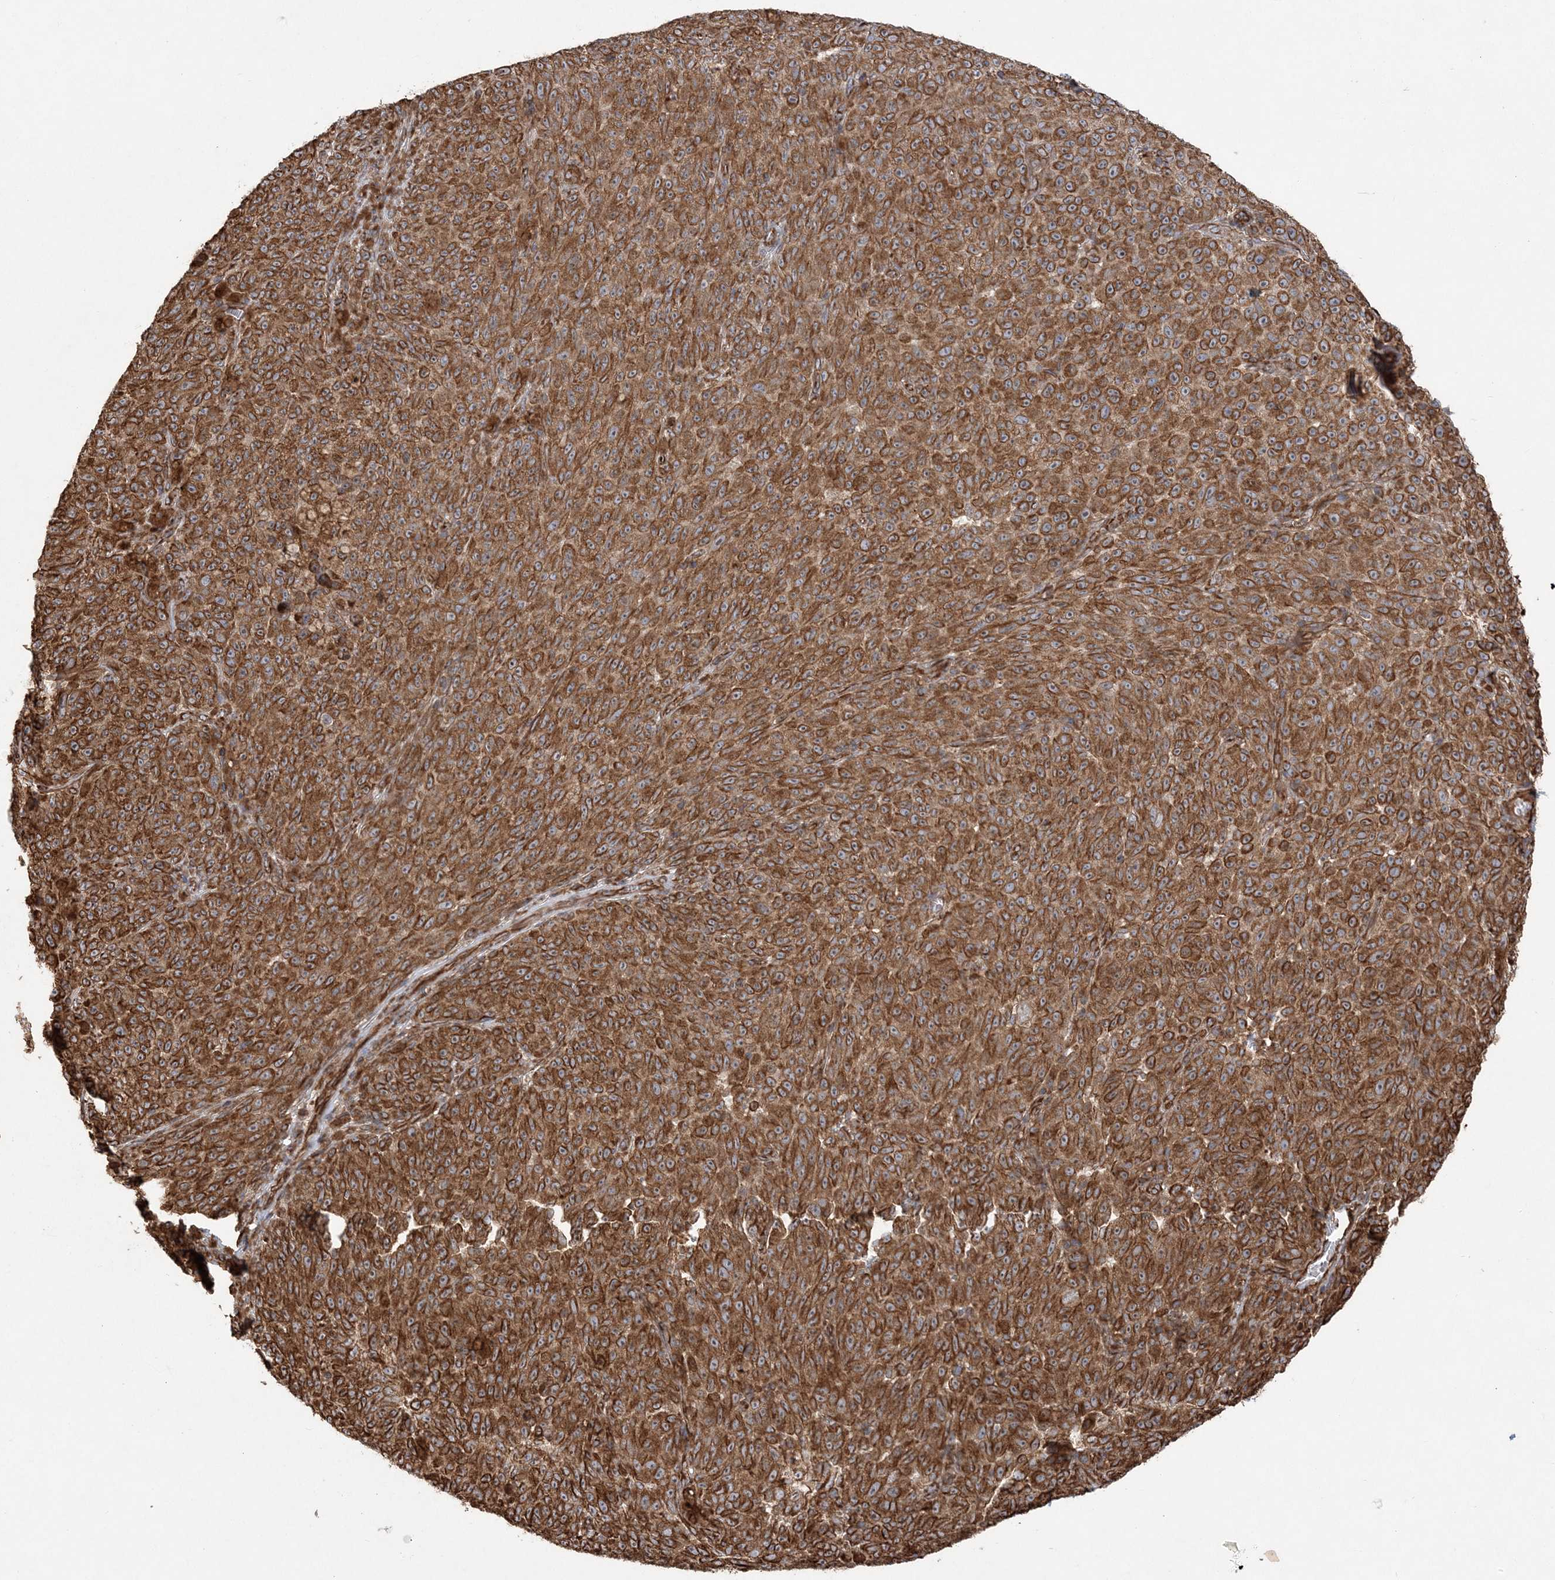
{"staining": {"intensity": "strong", "quantity": ">75%", "location": "cytoplasmic/membranous"}, "tissue": "melanoma", "cell_type": "Tumor cells", "image_type": "cancer", "snomed": [{"axis": "morphology", "description": "Malignant melanoma, NOS"}, {"axis": "topography", "description": "Skin"}], "caption": "Malignant melanoma tissue displays strong cytoplasmic/membranous positivity in approximately >75% of tumor cells", "gene": "FAM114A2", "patient": {"sex": "female", "age": 82}}